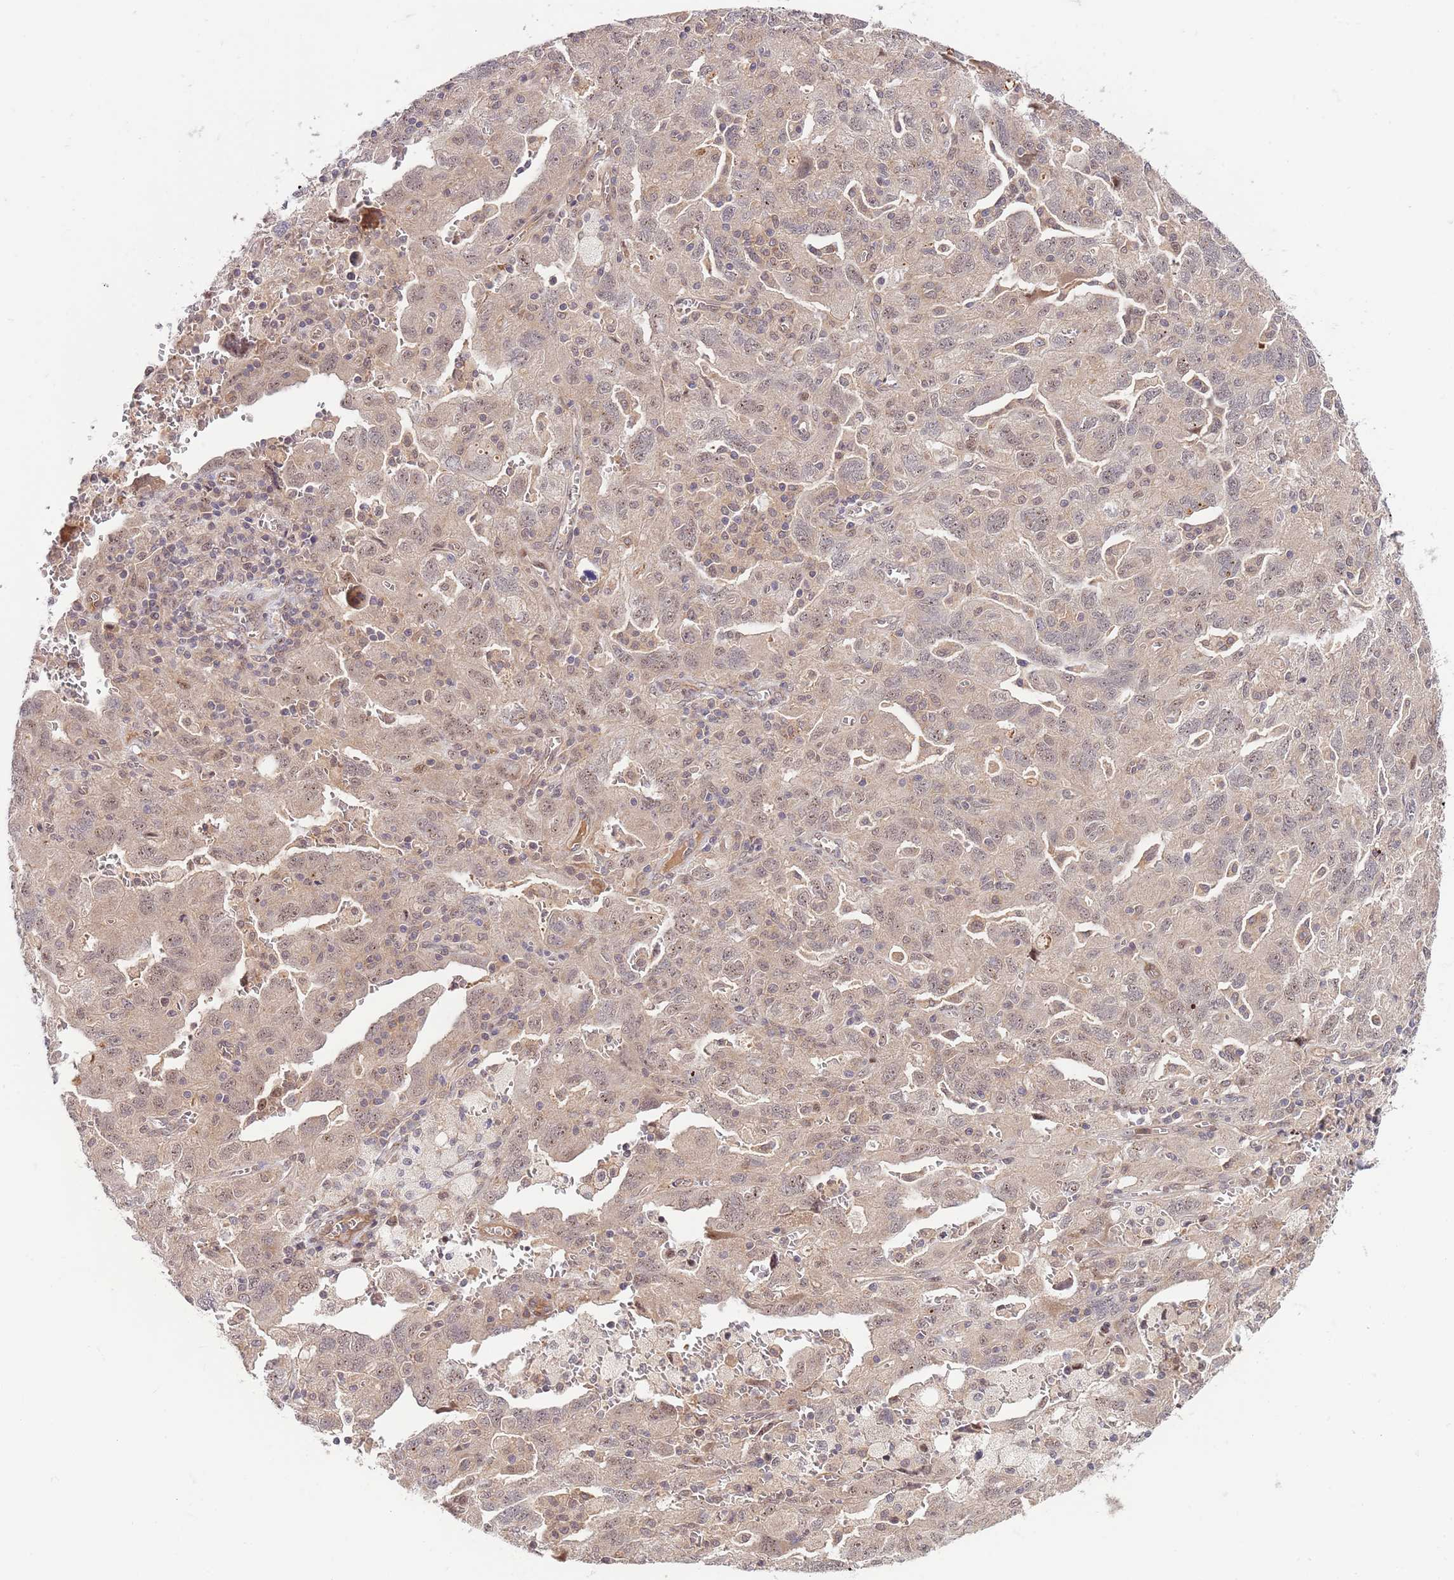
{"staining": {"intensity": "weak", "quantity": "25%-75%", "location": "nuclear"}, "tissue": "ovarian cancer", "cell_type": "Tumor cells", "image_type": "cancer", "snomed": [{"axis": "morphology", "description": "Carcinoma, NOS"}, {"axis": "morphology", "description": "Cystadenocarcinoma, serous, NOS"}, {"axis": "topography", "description": "Ovary"}], "caption": "Ovarian carcinoma was stained to show a protein in brown. There is low levels of weak nuclear expression in approximately 25%-75% of tumor cells.", "gene": "PRR16", "patient": {"sex": "female", "age": 69}}